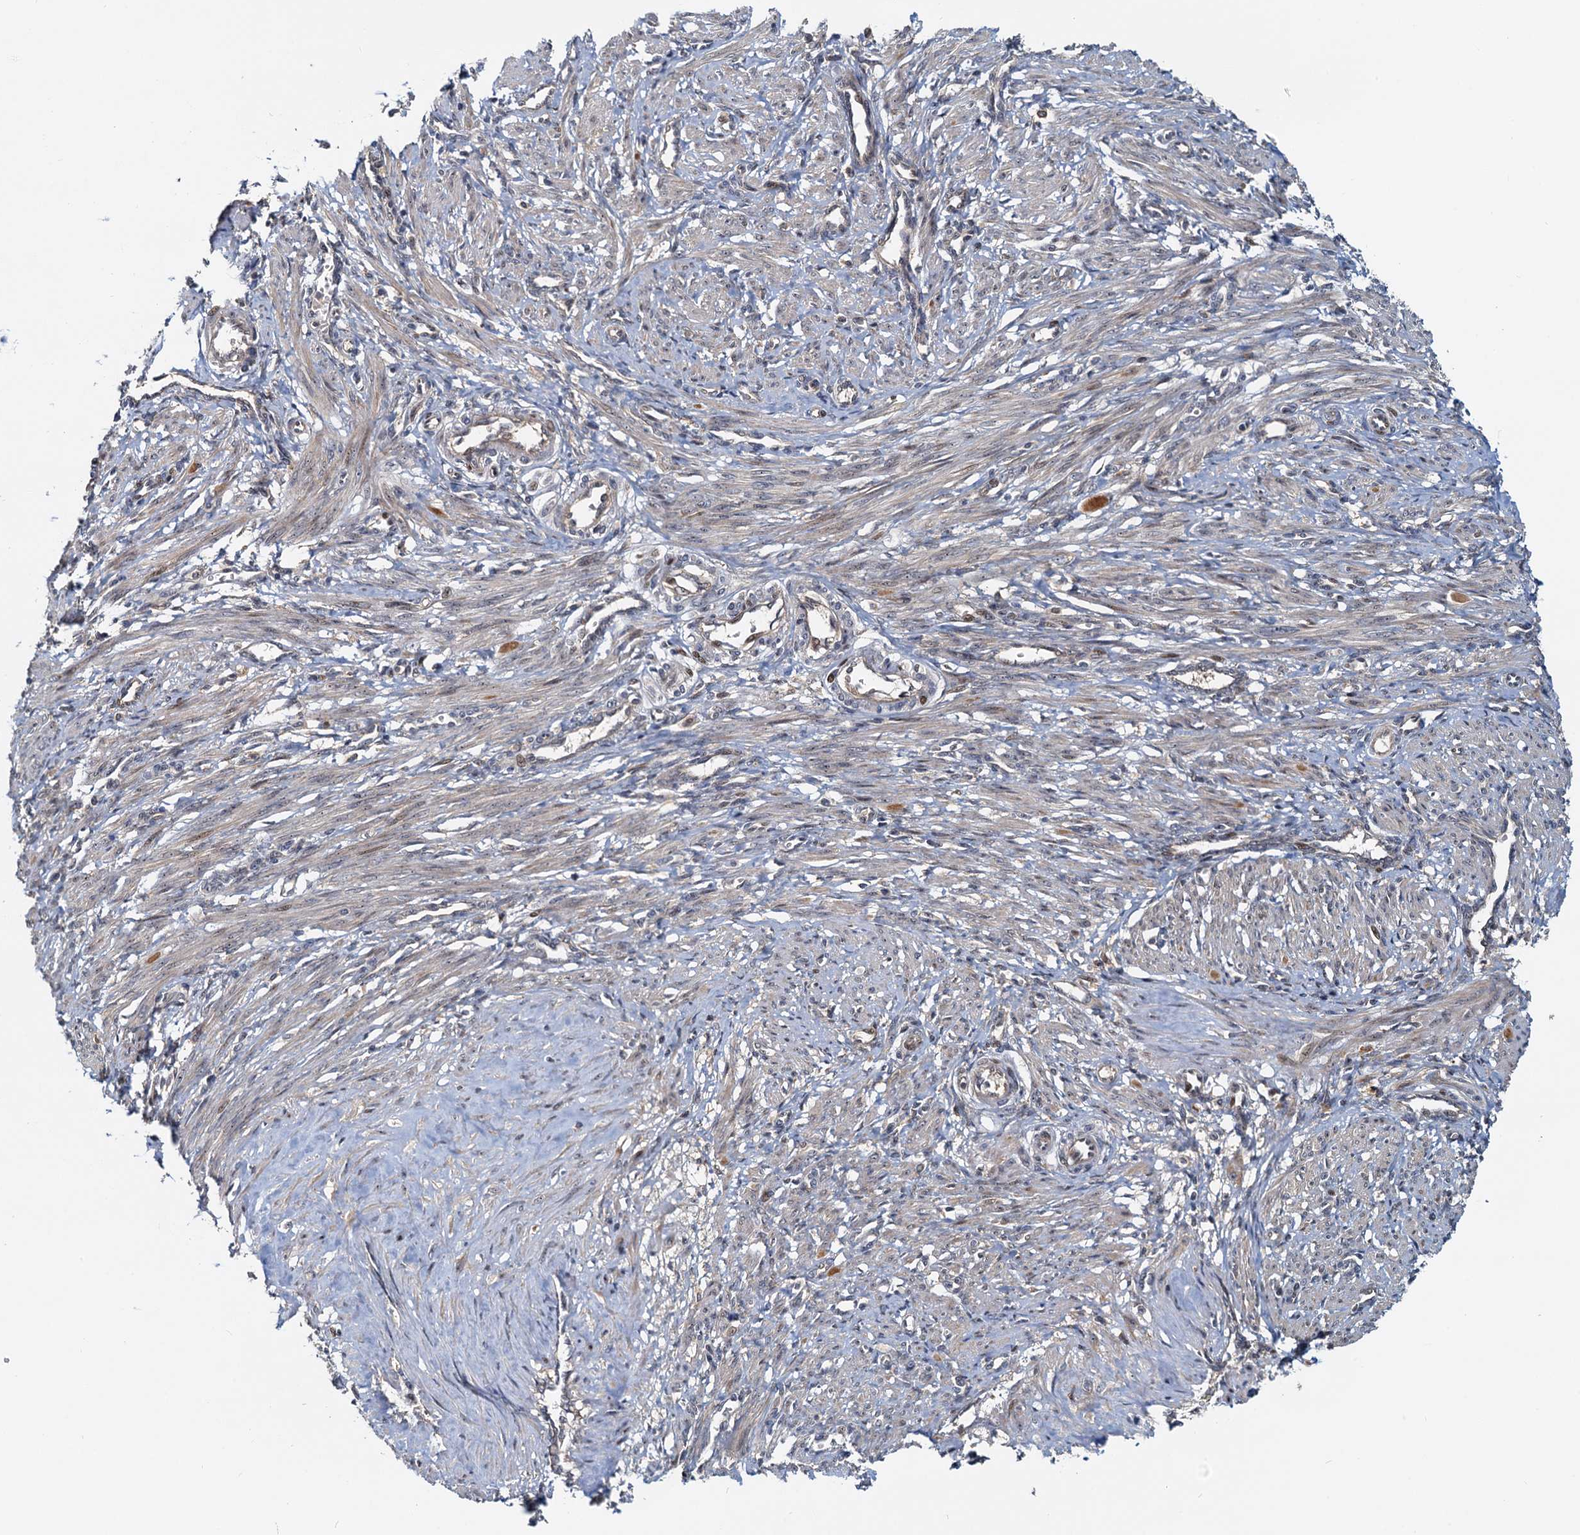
{"staining": {"intensity": "weak", "quantity": "<25%", "location": "cytoplasmic/membranous"}, "tissue": "smooth muscle", "cell_type": "Smooth muscle cells", "image_type": "normal", "snomed": [{"axis": "morphology", "description": "Normal tissue, NOS"}, {"axis": "topography", "description": "Endometrium"}], "caption": "A high-resolution micrograph shows IHC staining of normal smooth muscle, which shows no significant expression in smooth muscle cells. (Stains: DAB IHC with hematoxylin counter stain, Microscopy: brightfield microscopy at high magnification).", "gene": "TOLLIP", "patient": {"sex": "female", "age": 33}}